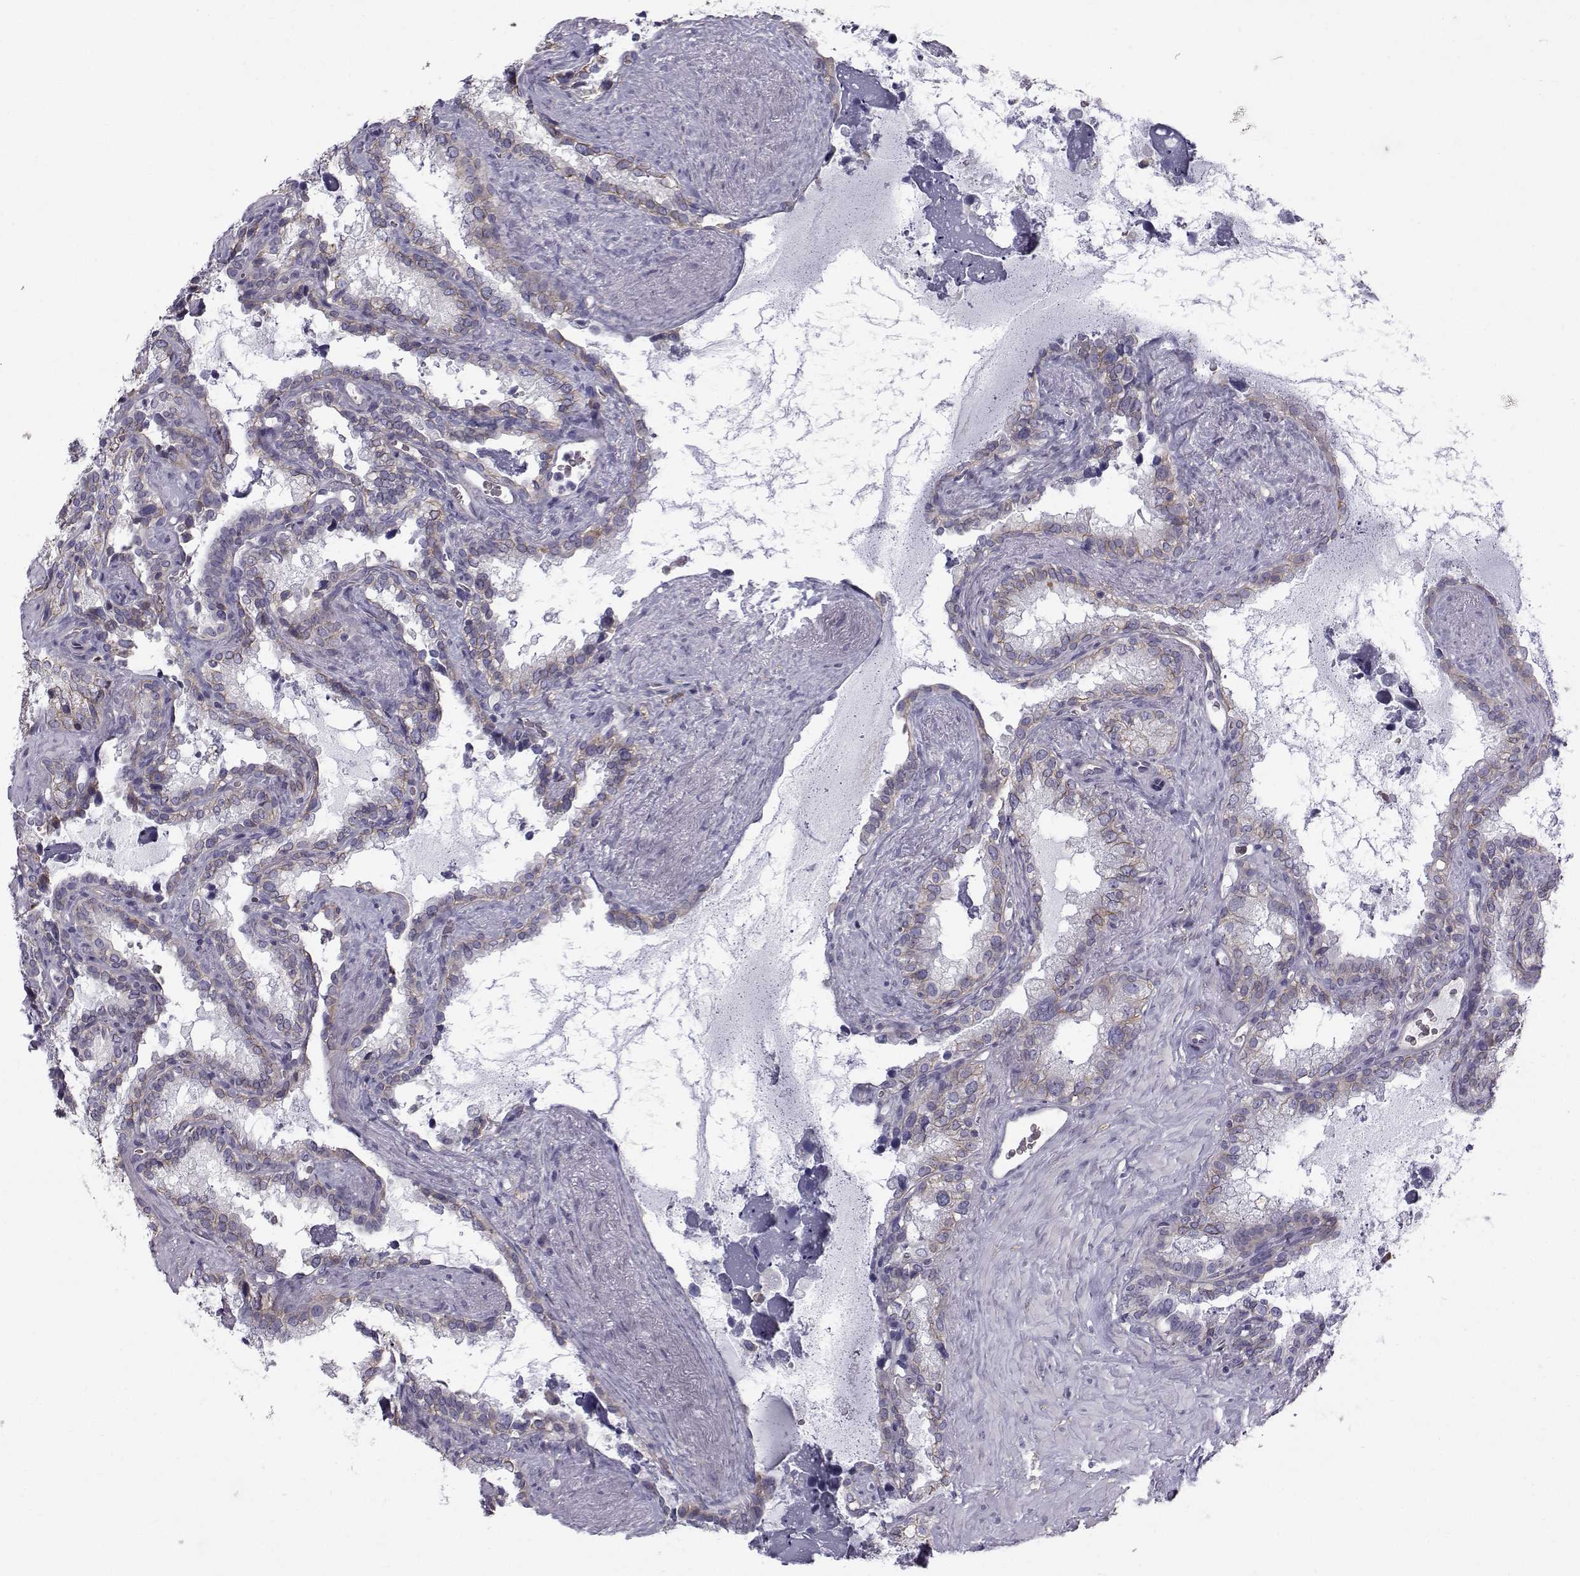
{"staining": {"intensity": "moderate", "quantity": "<25%", "location": "cytoplasmic/membranous"}, "tissue": "seminal vesicle", "cell_type": "Glandular cells", "image_type": "normal", "snomed": [{"axis": "morphology", "description": "Normal tissue, NOS"}, {"axis": "topography", "description": "Seminal veicle"}], "caption": "Immunohistochemistry (IHC) (DAB) staining of benign human seminal vesicle demonstrates moderate cytoplasmic/membranous protein expression in approximately <25% of glandular cells. Using DAB (brown) and hematoxylin (blue) stains, captured at high magnification using brightfield microscopy.", "gene": "QPCT", "patient": {"sex": "male", "age": 71}}